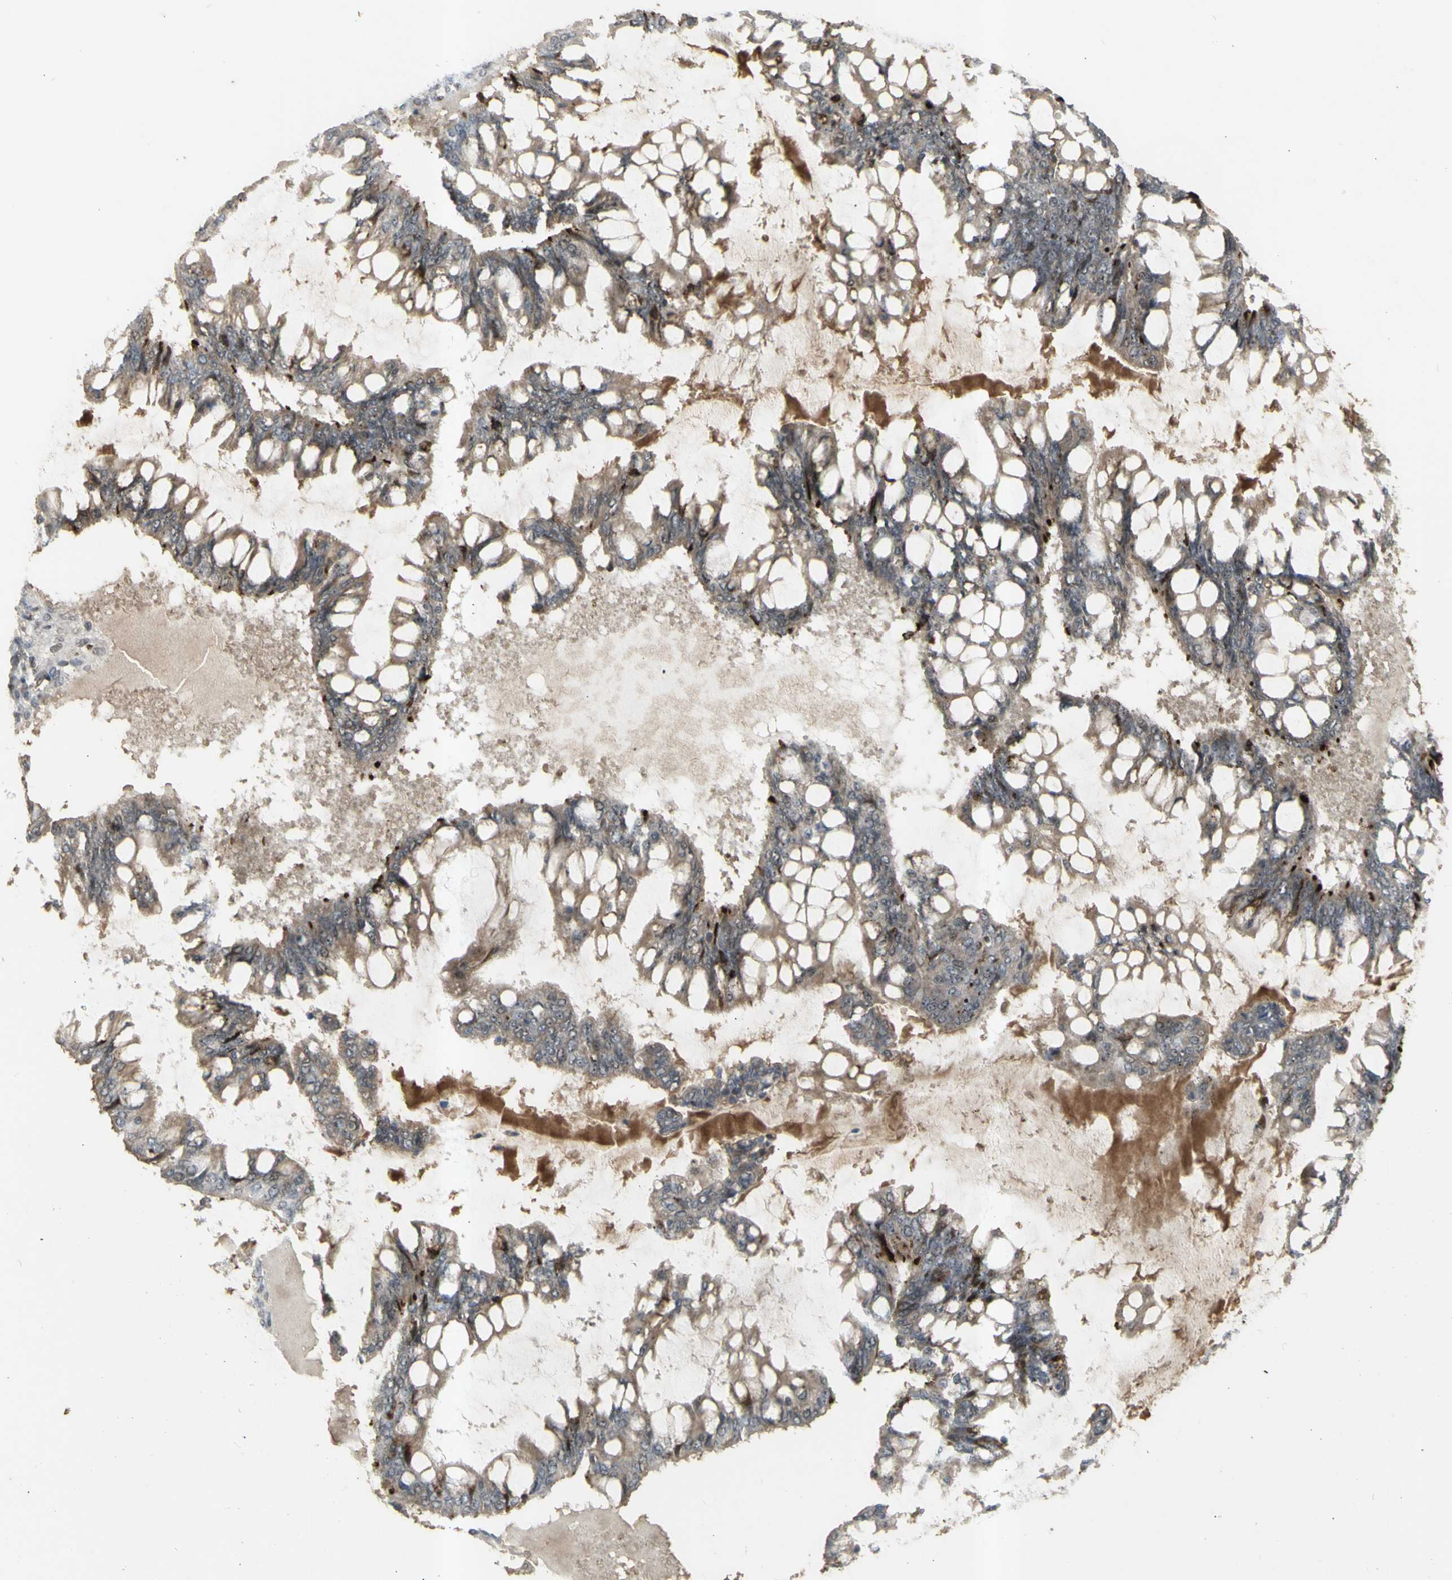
{"staining": {"intensity": "moderate", "quantity": ">75%", "location": "cytoplasmic/membranous"}, "tissue": "ovarian cancer", "cell_type": "Tumor cells", "image_type": "cancer", "snomed": [{"axis": "morphology", "description": "Cystadenocarcinoma, mucinous, NOS"}, {"axis": "topography", "description": "Ovary"}], "caption": "DAB (3,3'-diaminobenzidine) immunohistochemical staining of human ovarian mucinous cystadenocarcinoma shows moderate cytoplasmic/membranous protein positivity in approximately >75% of tumor cells. Nuclei are stained in blue.", "gene": "ALOX12", "patient": {"sex": "female", "age": 73}}